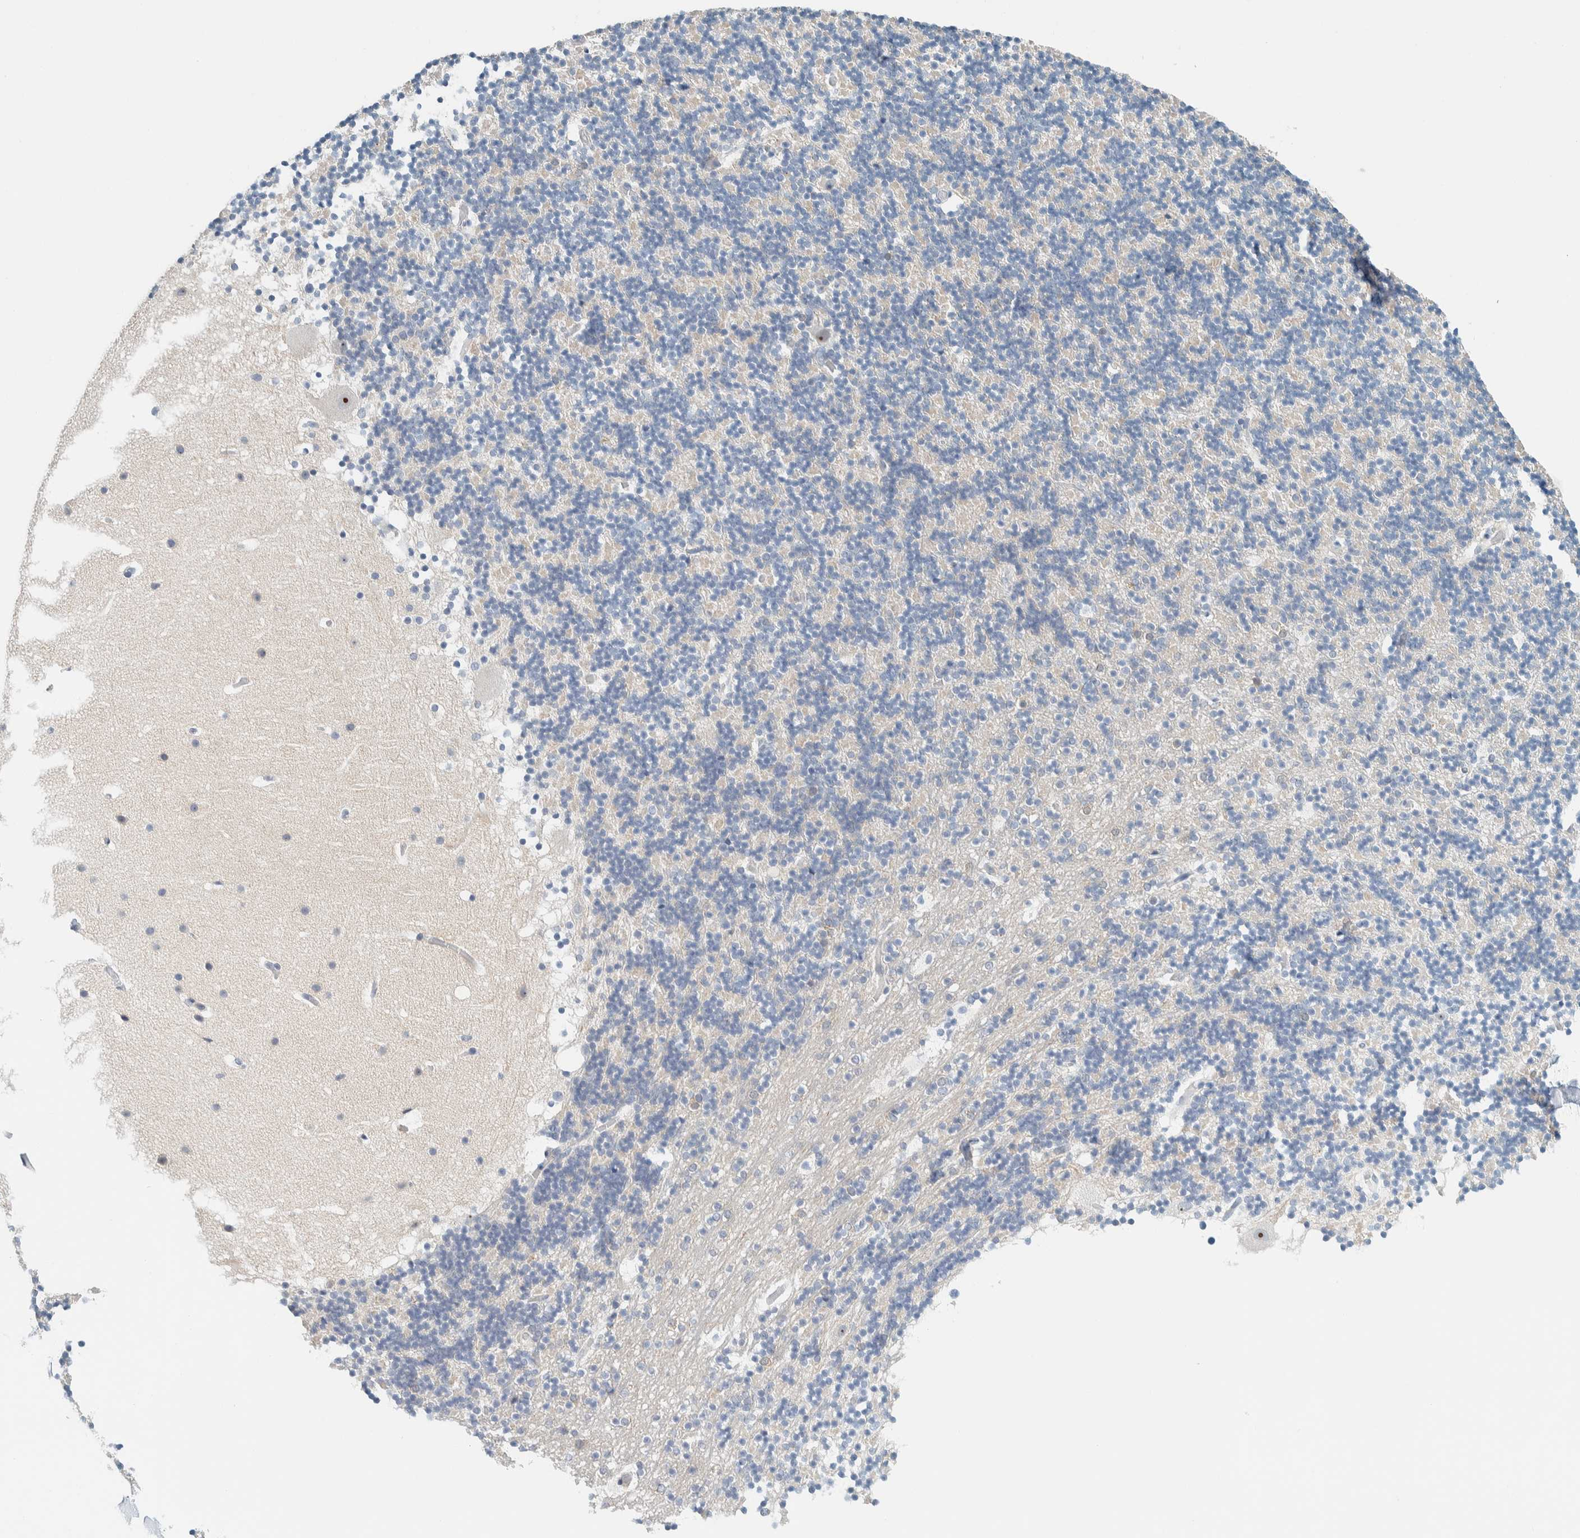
{"staining": {"intensity": "negative", "quantity": "none", "location": "none"}, "tissue": "cerebellum", "cell_type": "Cells in granular layer", "image_type": "normal", "snomed": [{"axis": "morphology", "description": "Normal tissue, NOS"}, {"axis": "topography", "description": "Cerebellum"}], "caption": "The photomicrograph shows no staining of cells in granular layer in benign cerebellum. (Brightfield microscopy of DAB (3,3'-diaminobenzidine) immunohistochemistry at high magnification).", "gene": "NDE1", "patient": {"sex": "male", "age": 57}}